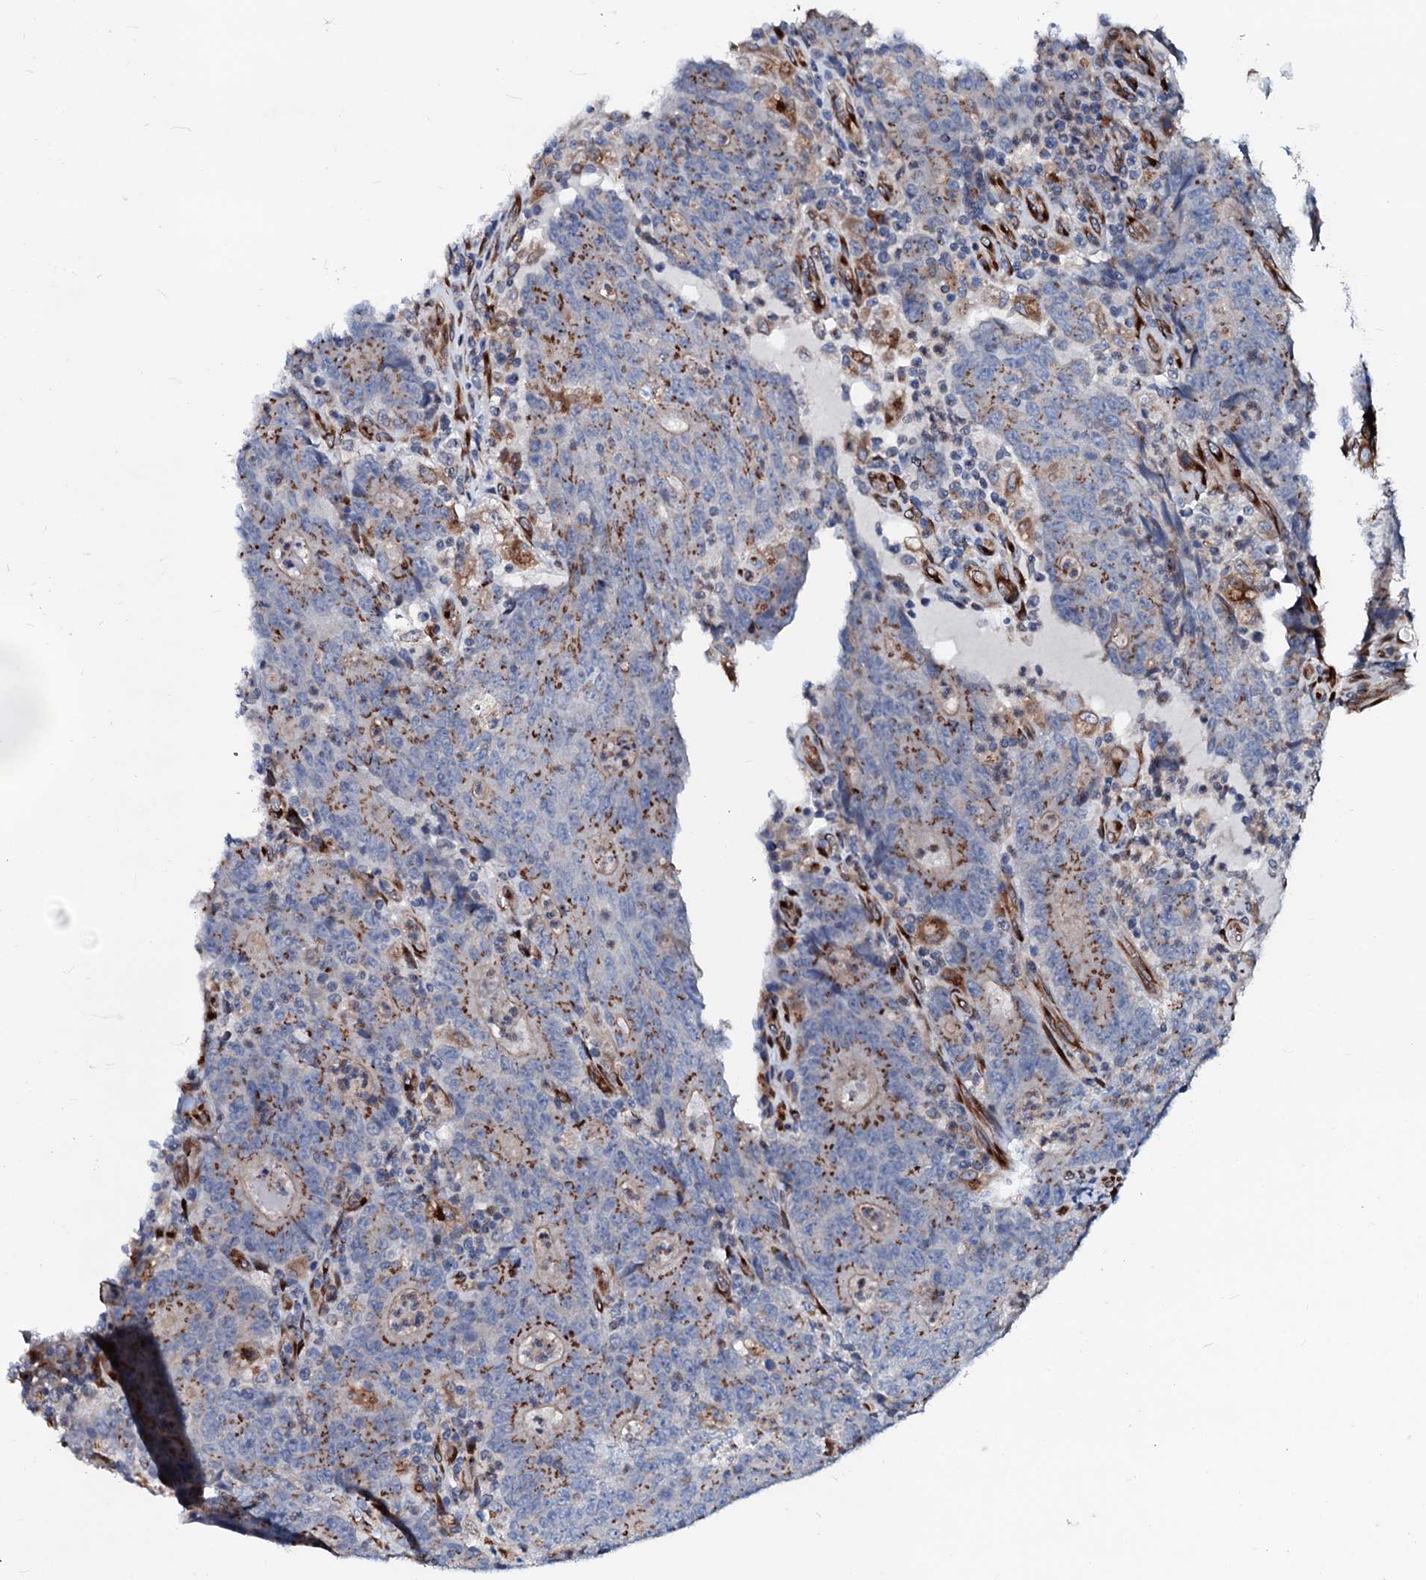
{"staining": {"intensity": "moderate", "quantity": "25%-75%", "location": "cytoplasmic/membranous"}, "tissue": "colorectal cancer", "cell_type": "Tumor cells", "image_type": "cancer", "snomed": [{"axis": "morphology", "description": "Adenocarcinoma, NOS"}, {"axis": "topography", "description": "Colon"}], "caption": "The image demonstrates a brown stain indicating the presence of a protein in the cytoplasmic/membranous of tumor cells in colorectal cancer.", "gene": "TMCO3", "patient": {"sex": "female", "age": 75}}